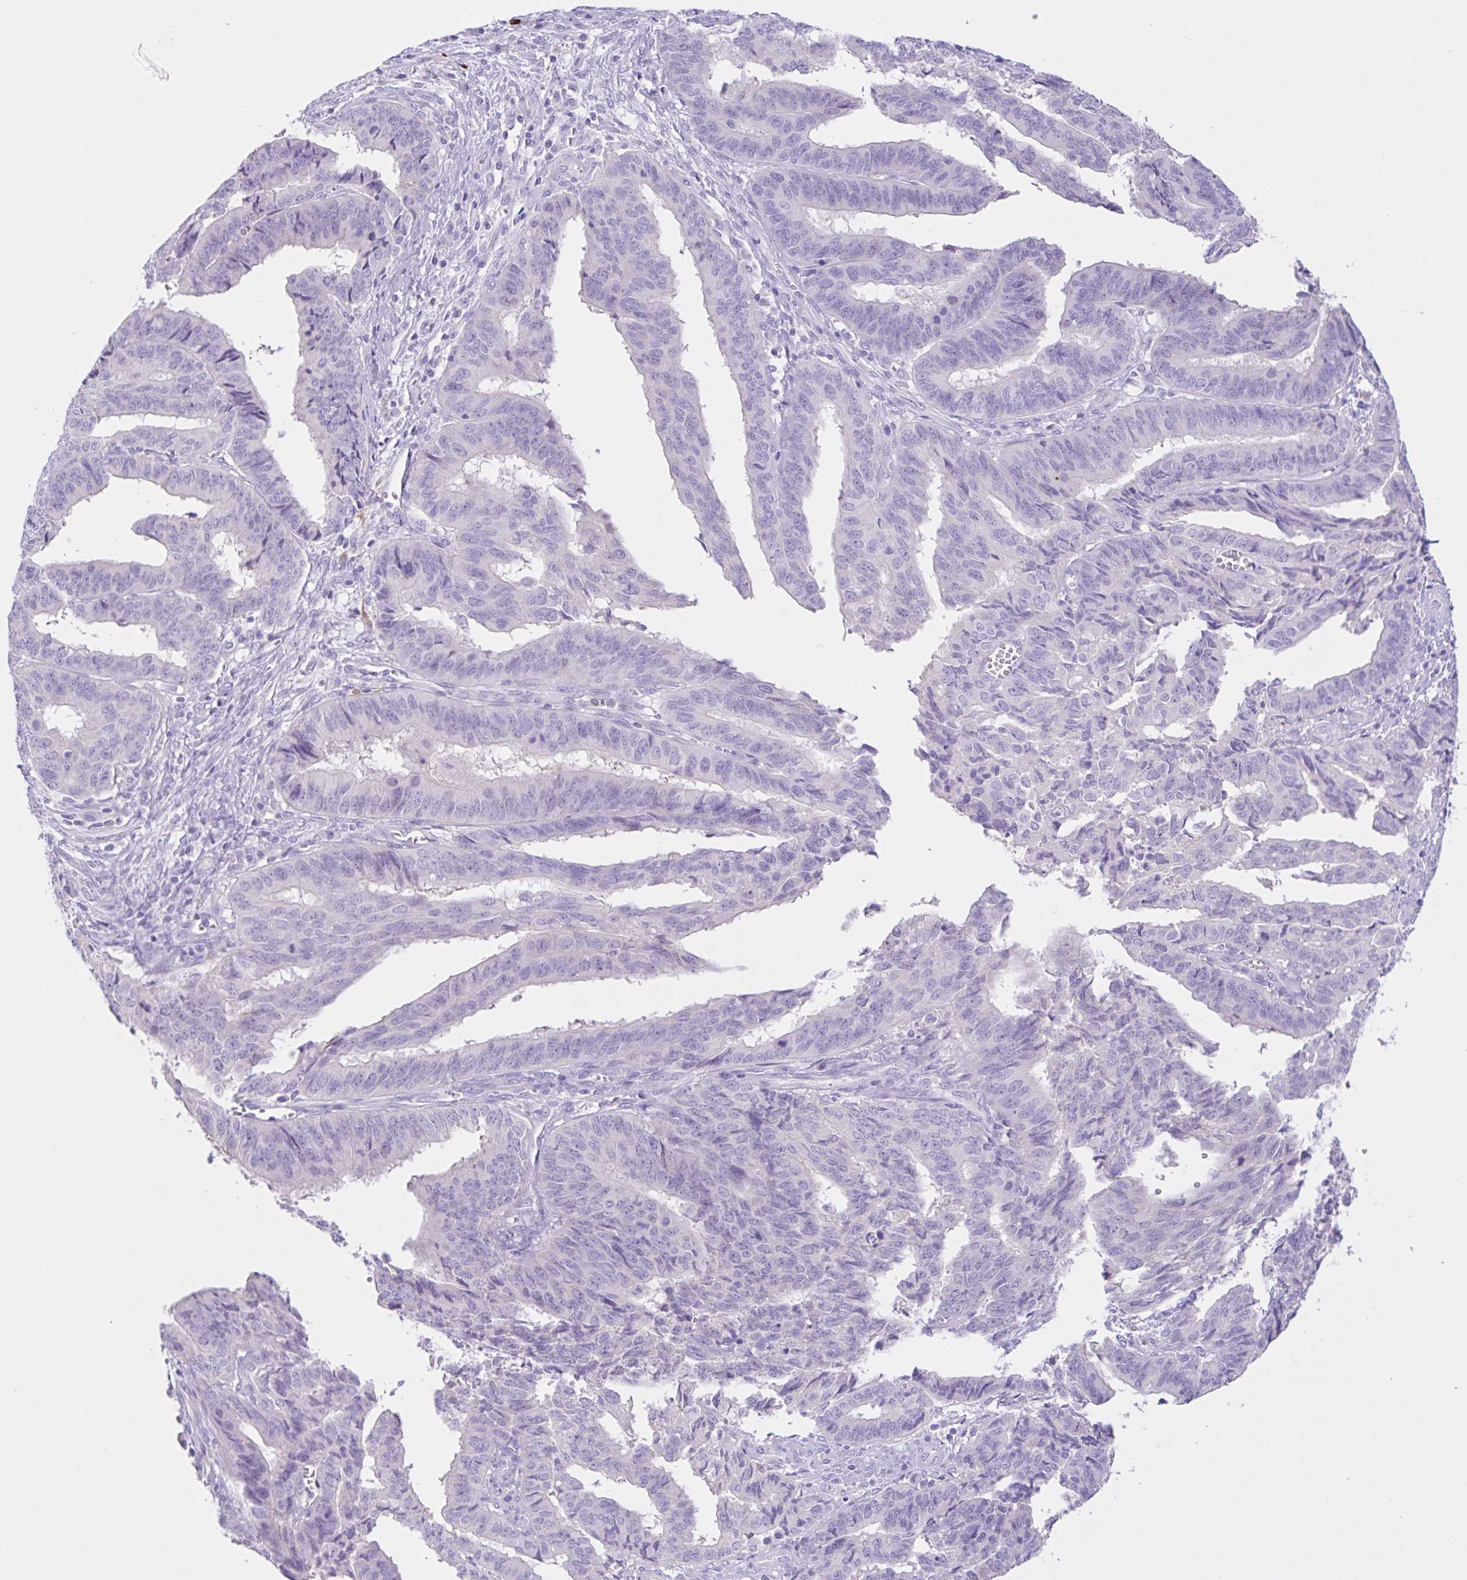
{"staining": {"intensity": "negative", "quantity": "none", "location": "none"}, "tissue": "endometrial cancer", "cell_type": "Tumor cells", "image_type": "cancer", "snomed": [{"axis": "morphology", "description": "Adenocarcinoma, NOS"}, {"axis": "topography", "description": "Endometrium"}], "caption": "Immunohistochemical staining of human endometrial cancer (adenocarcinoma) exhibits no significant positivity in tumor cells.", "gene": "CST11", "patient": {"sex": "female", "age": 65}}